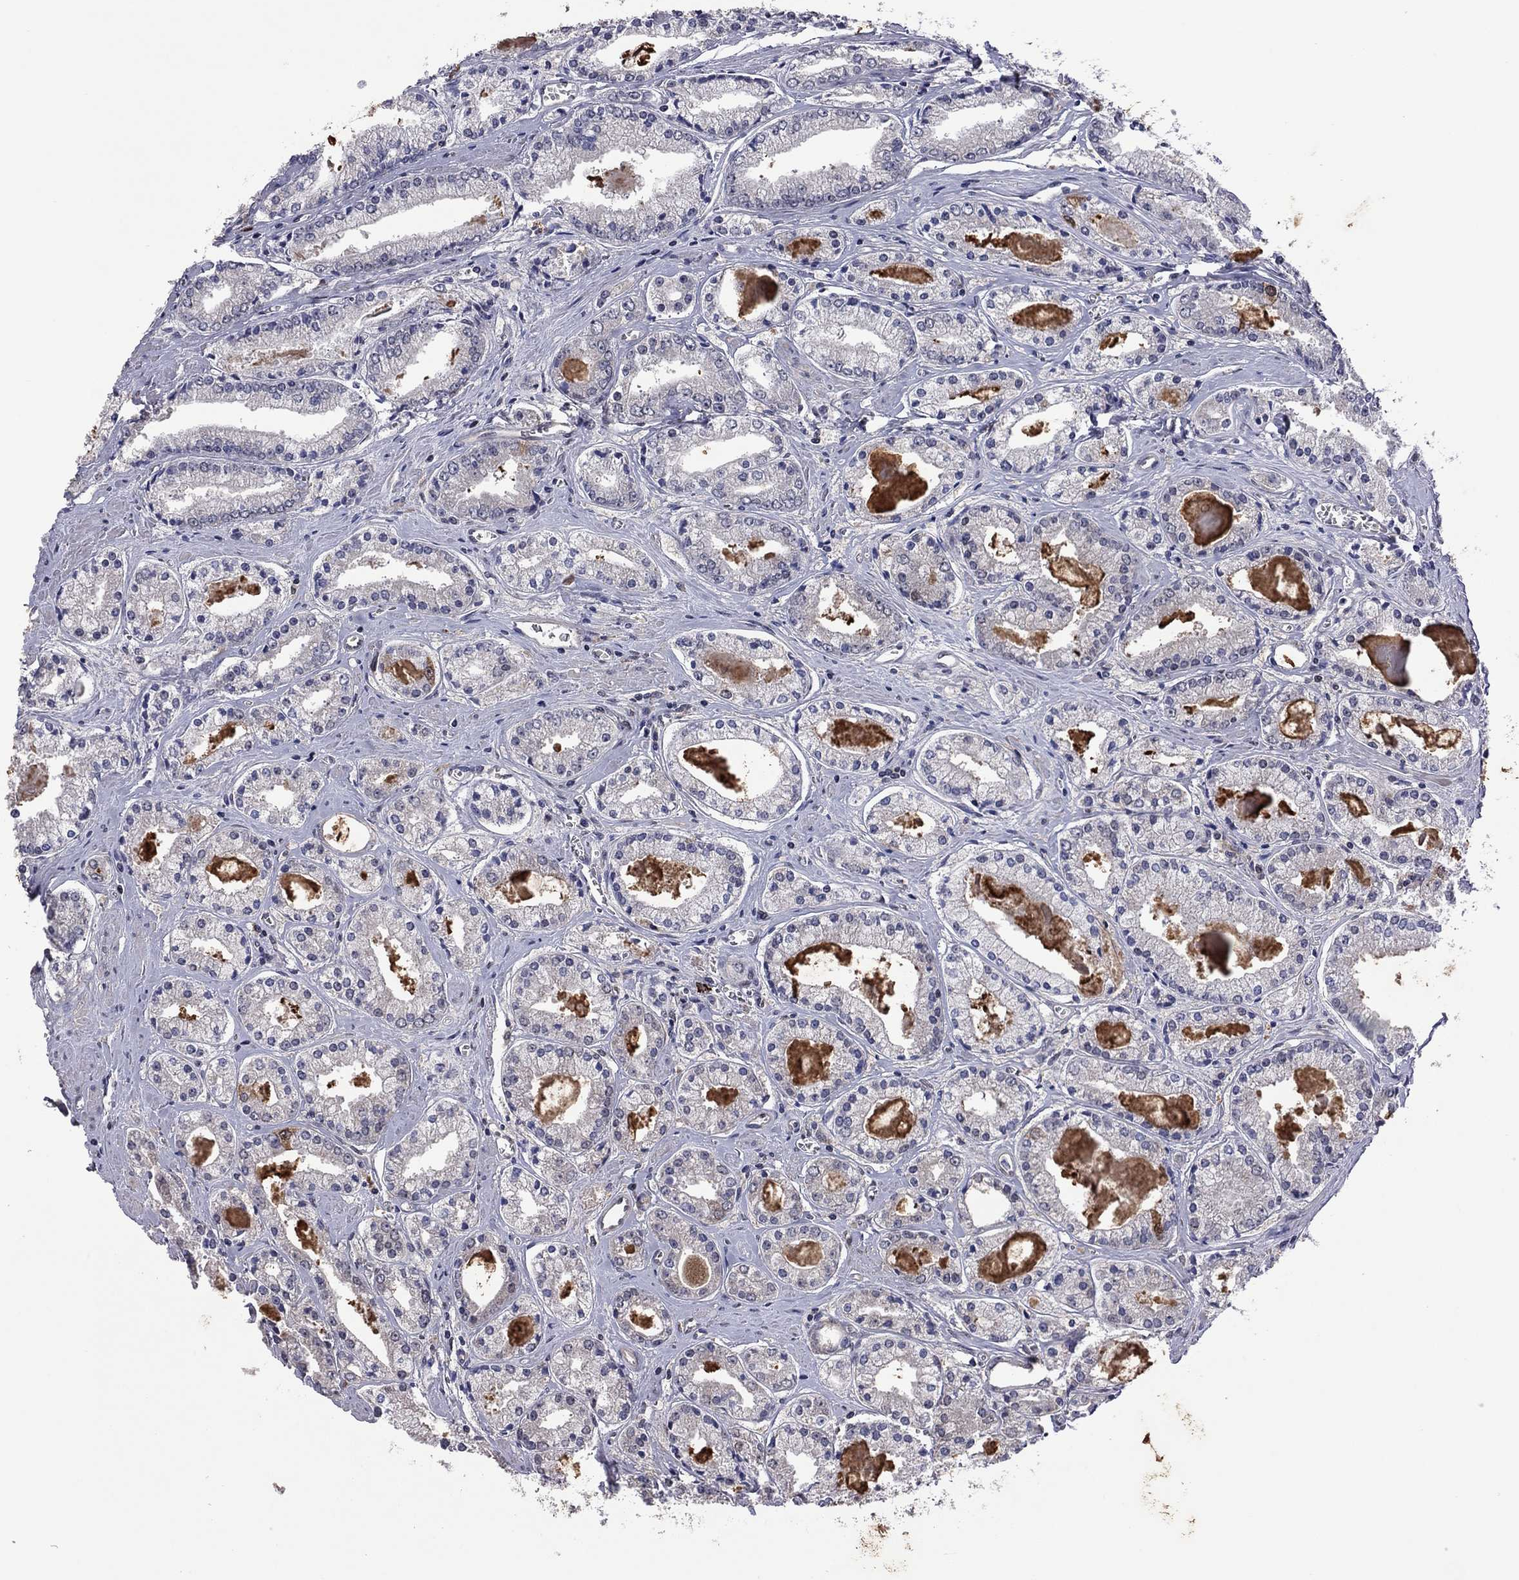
{"staining": {"intensity": "negative", "quantity": "none", "location": "none"}, "tissue": "prostate cancer", "cell_type": "Tumor cells", "image_type": "cancer", "snomed": [{"axis": "morphology", "description": "Adenocarcinoma, NOS"}, {"axis": "topography", "description": "Prostate"}], "caption": "Tumor cells show no significant positivity in prostate adenocarcinoma.", "gene": "GPAA1", "patient": {"sex": "male", "age": 72}}